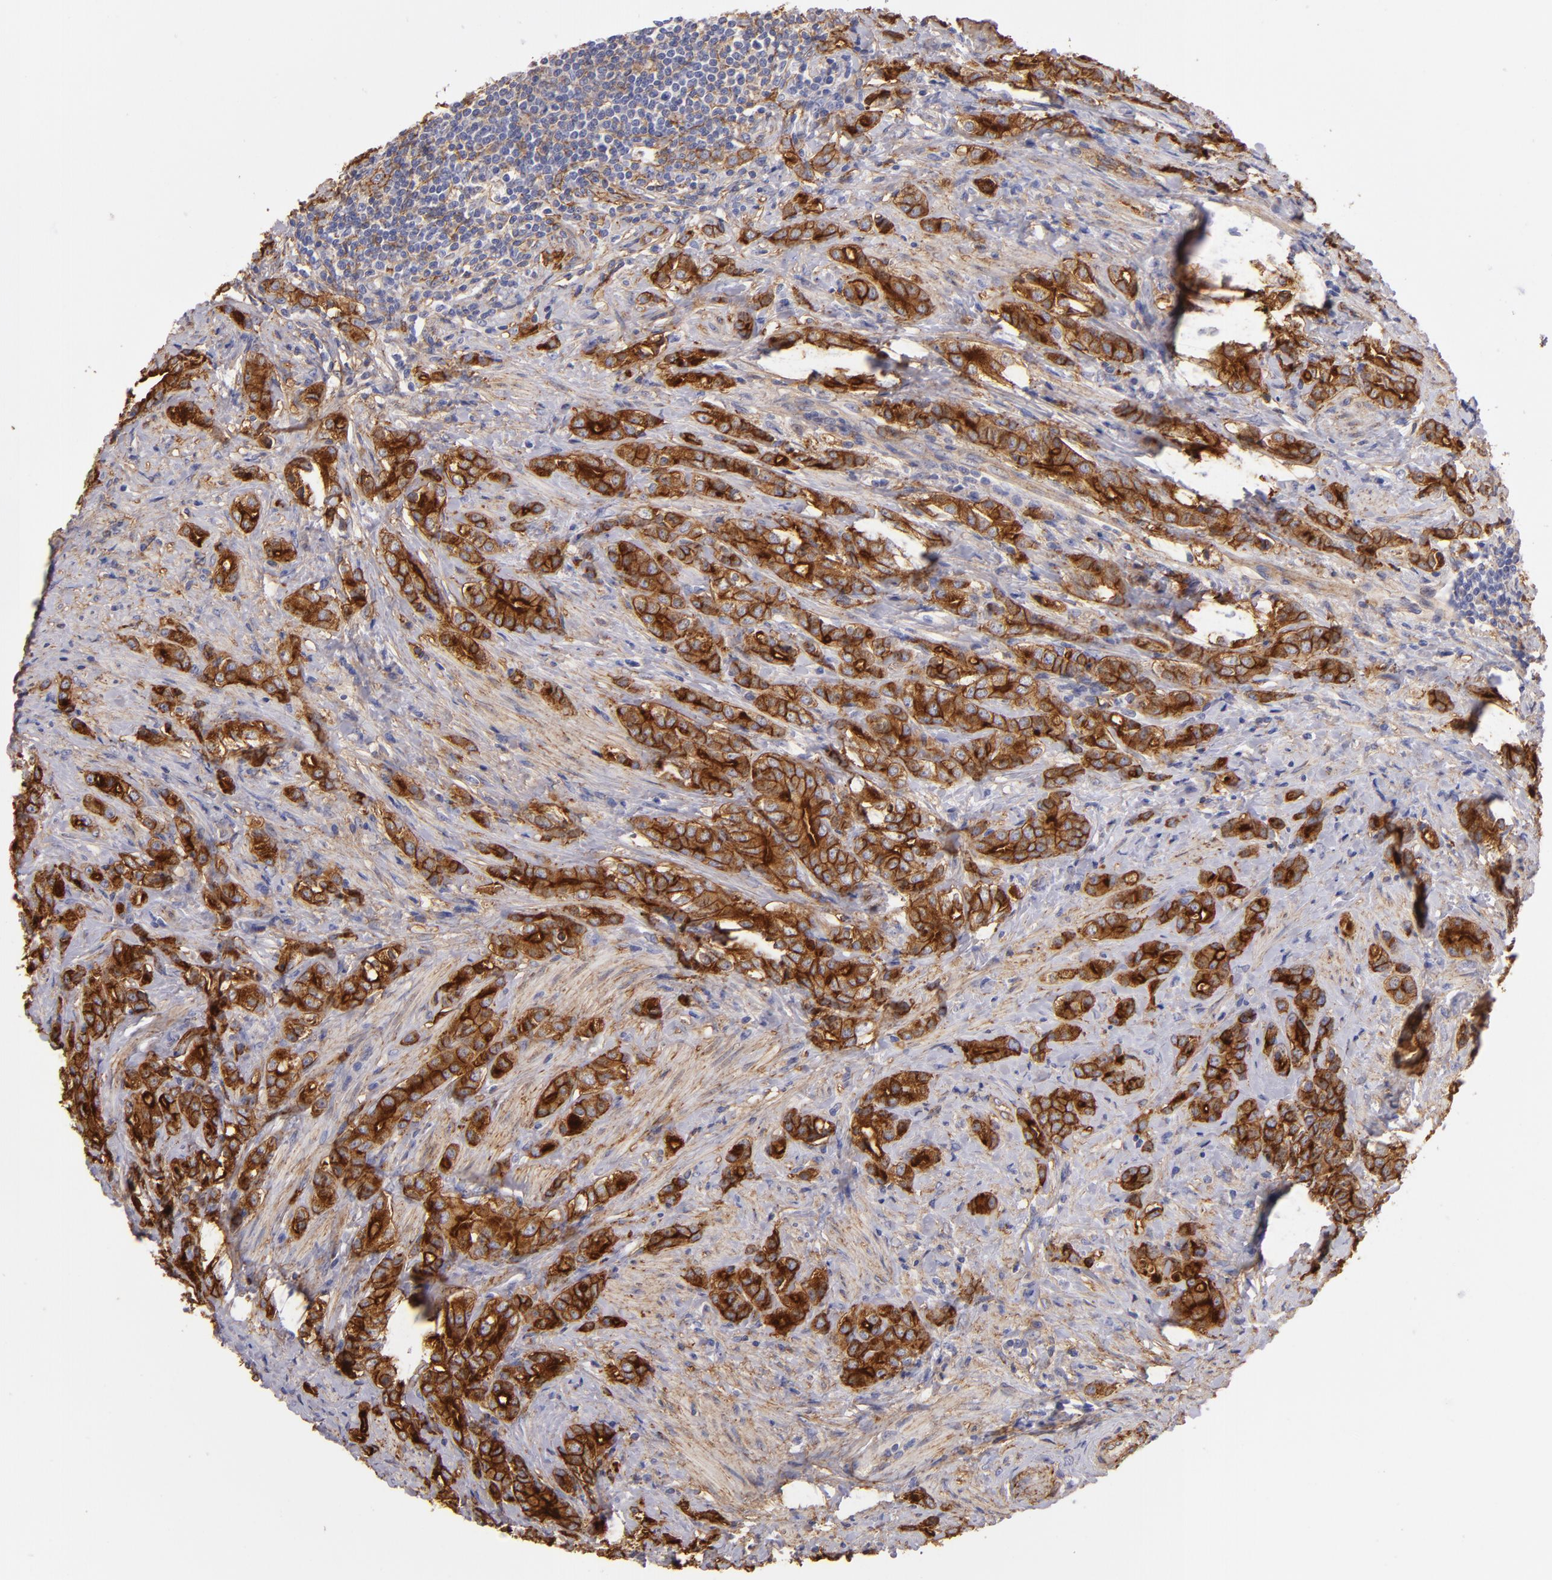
{"staining": {"intensity": "strong", "quantity": ">75%", "location": "cytoplasmic/membranous"}, "tissue": "prostate cancer", "cell_type": "Tumor cells", "image_type": "cancer", "snomed": [{"axis": "morphology", "description": "Adenocarcinoma, Medium grade"}, {"axis": "topography", "description": "Prostate"}], "caption": "Immunohistochemistry (IHC) of adenocarcinoma (medium-grade) (prostate) demonstrates high levels of strong cytoplasmic/membranous staining in about >75% of tumor cells.", "gene": "CD151", "patient": {"sex": "male", "age": 59}}